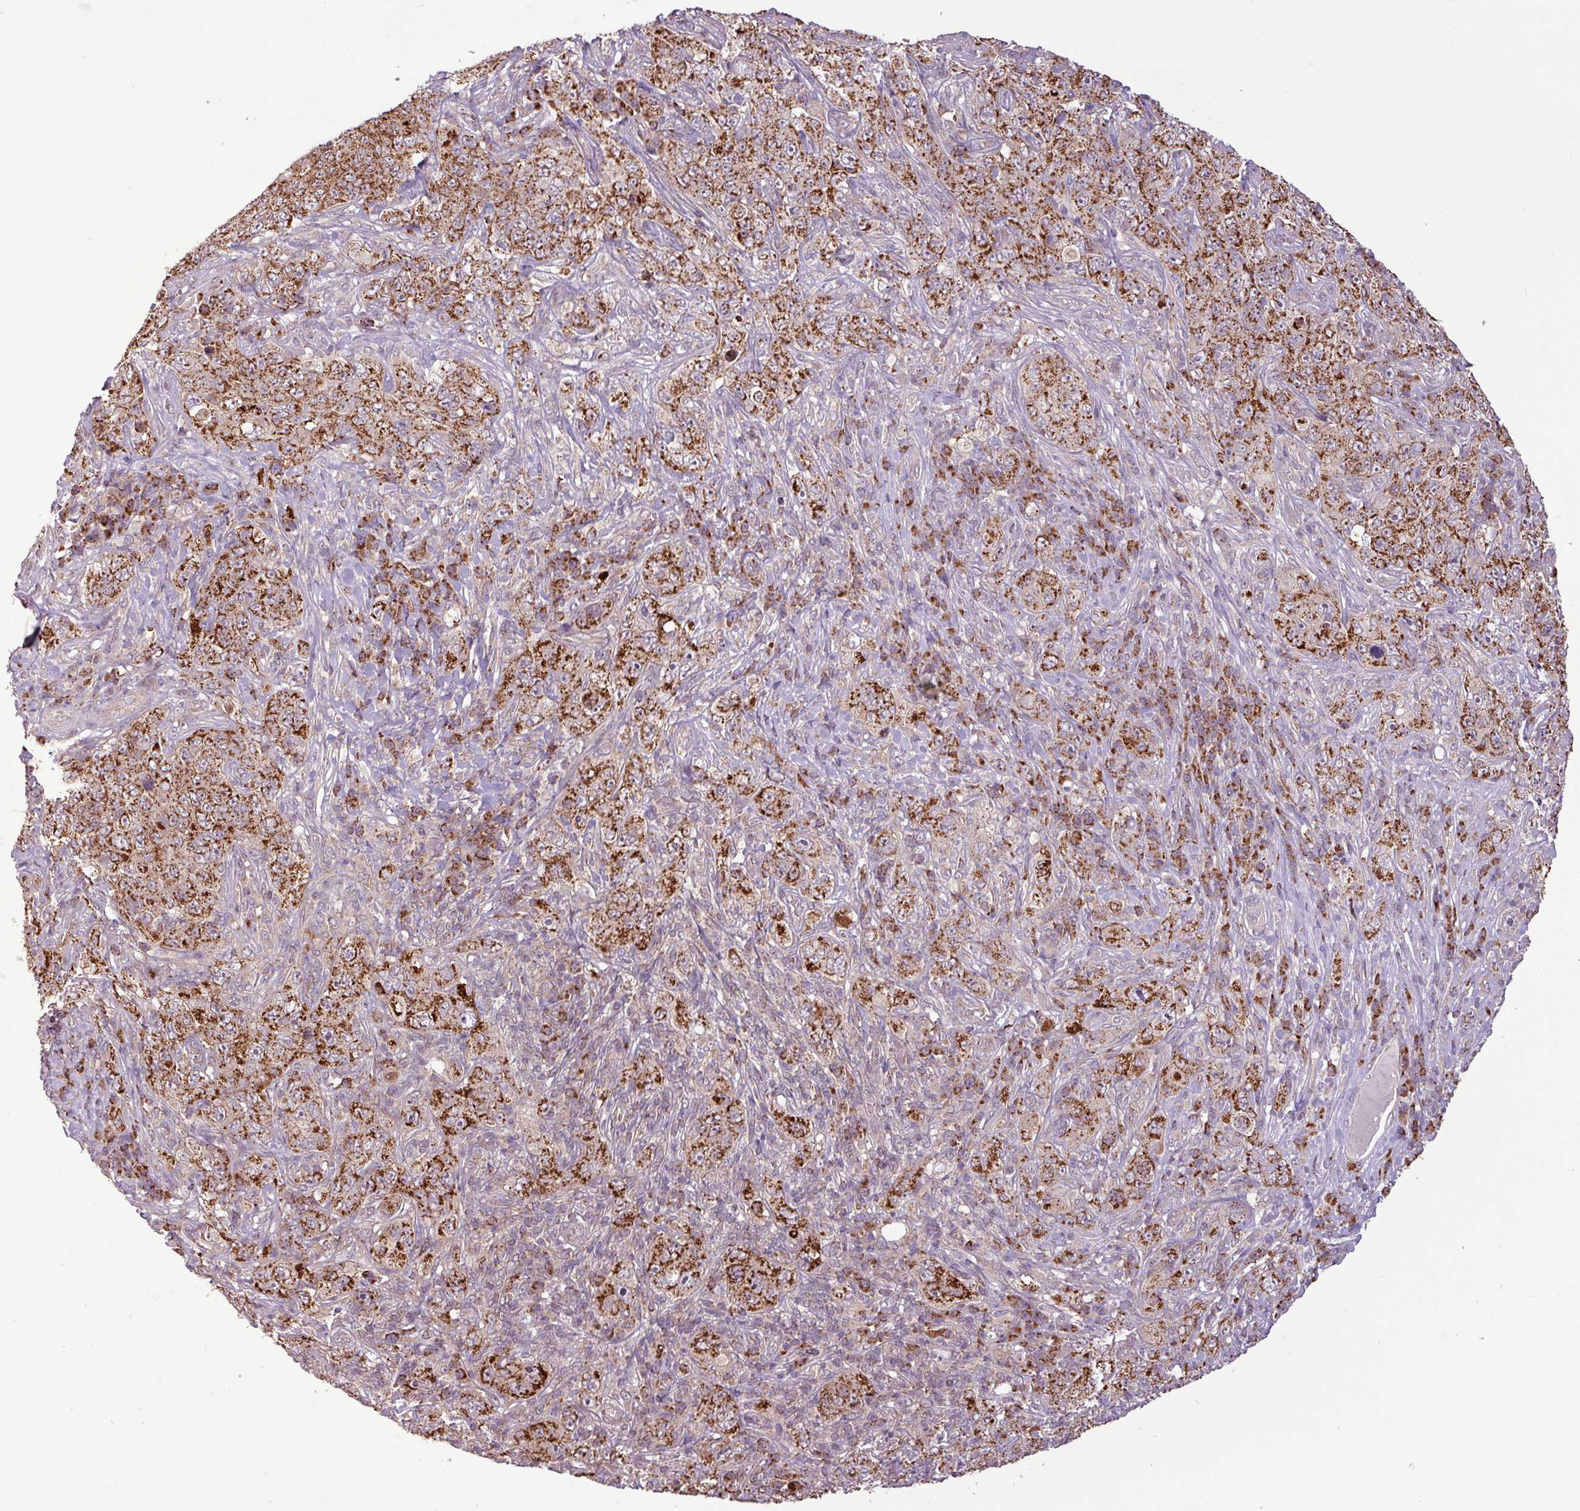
{"staining": {"intensity": "strong", "quantity": ">75%", "location": "cytoplasmic/membranous"}, "tissue": "pancreatic cancer", "cell_type": "Tumor cells", "image_type": "cancer", "snomed": [{"axis": "morphology", "description": "Adenocarcinoma, NOS"}, {"axis": "topography", "description": "Pancreas"}], "caption": "Strong cytoplasmic/membranous positivity for a protein is seen in about >75% of tumor cells of pancreatic cancer using immunohistochemistry (IHC).", "gene": "MCTP2", "patient": {"sex": "male", "age": 68}}